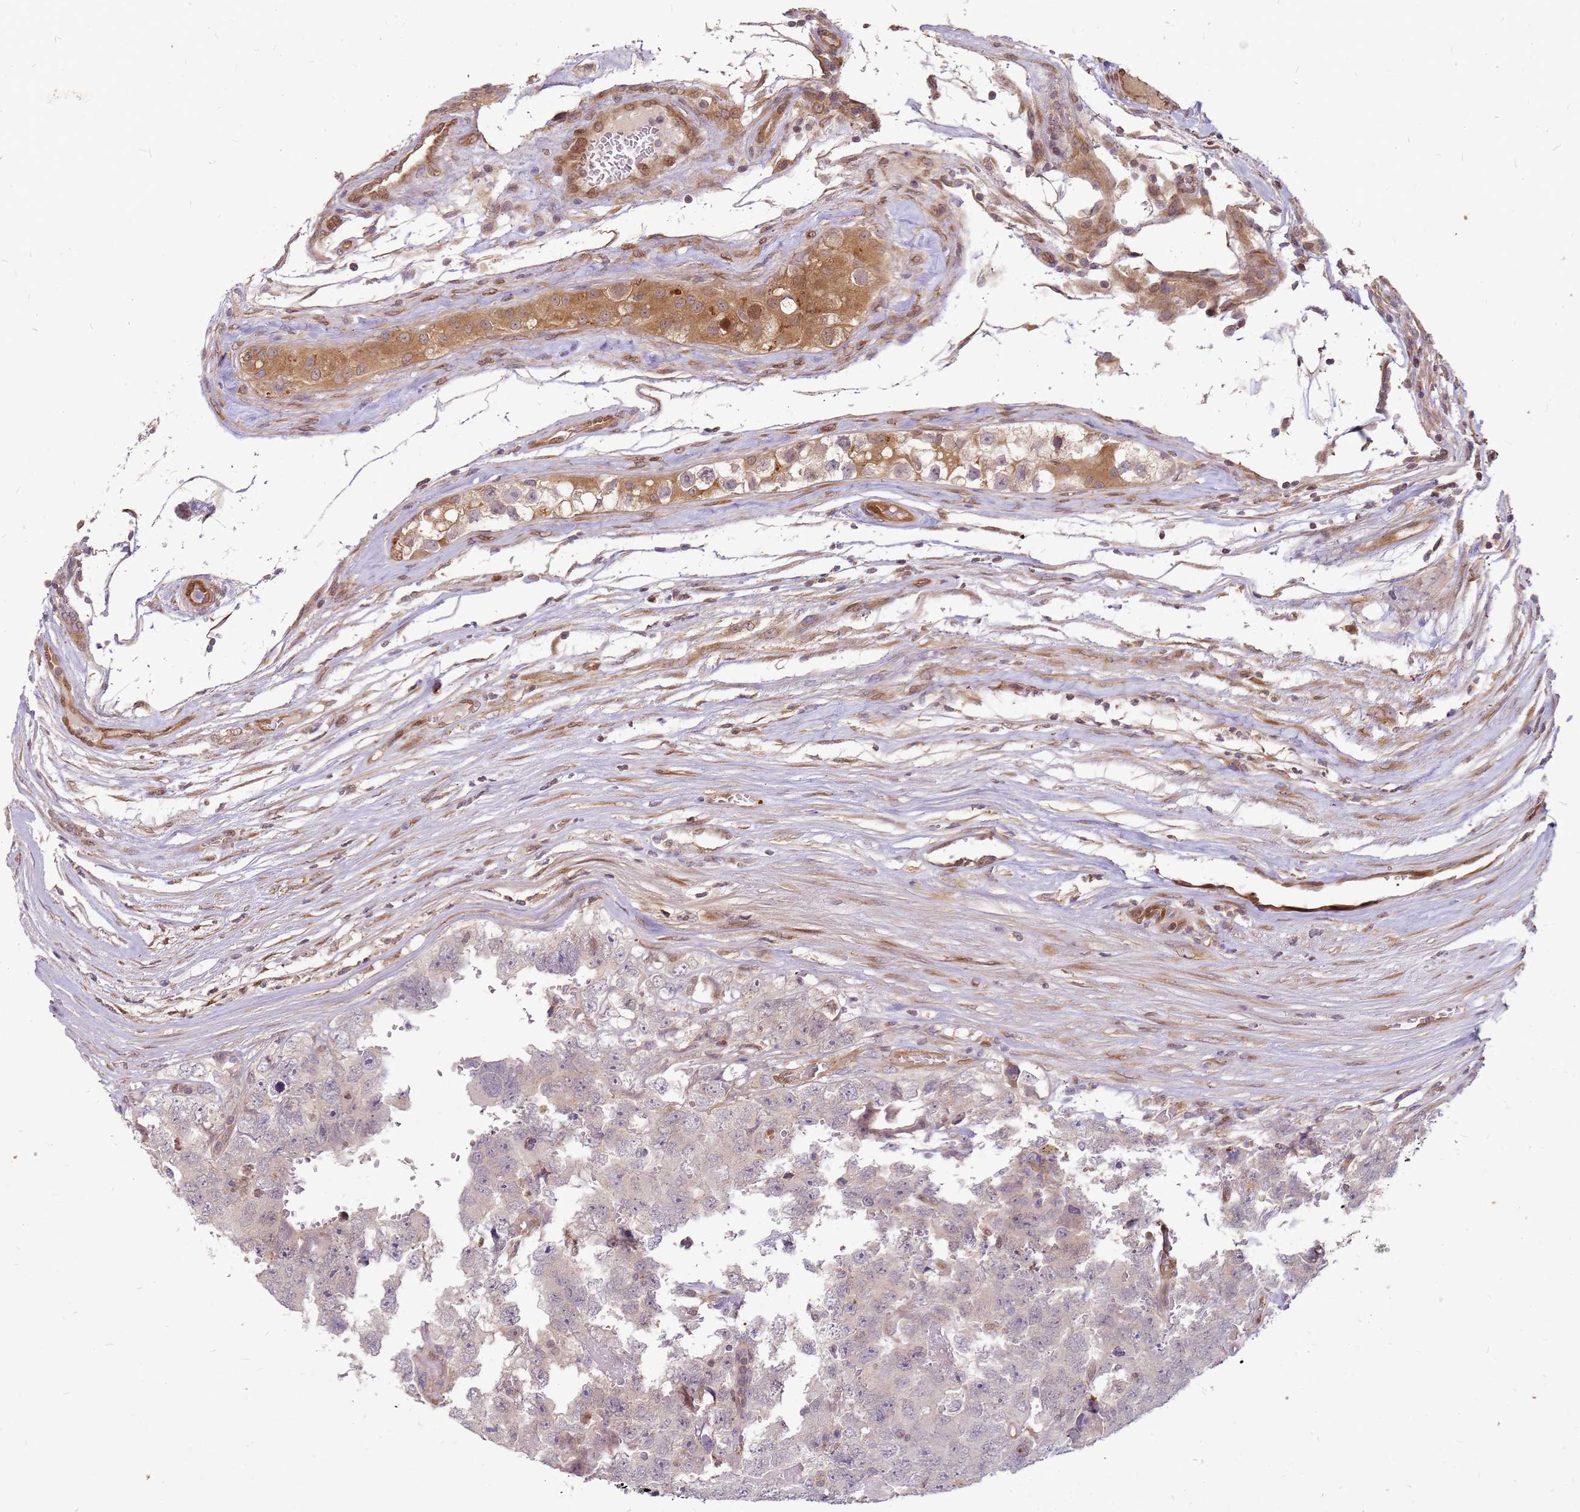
{"staining": {"intensity": "negative", "quantity": "none", "location": "none"}, "tissue": "testis cancer", "cell_type": "Tumor cells", "image_type": "cancer", "snomed": [{"axis": "morphology", "description": "Carcinoma, Embryonal, NOS"}, {"axis": "topography", "description": "Testis"}], "caption": "A high-resolution image shows IHC staining of testis cancer, which demonstrates no significant positivity in tumor cells. Nuclei are stained in blue.", "gene": "NUDT14", "patient": {"sex": "male", "age": 45}}